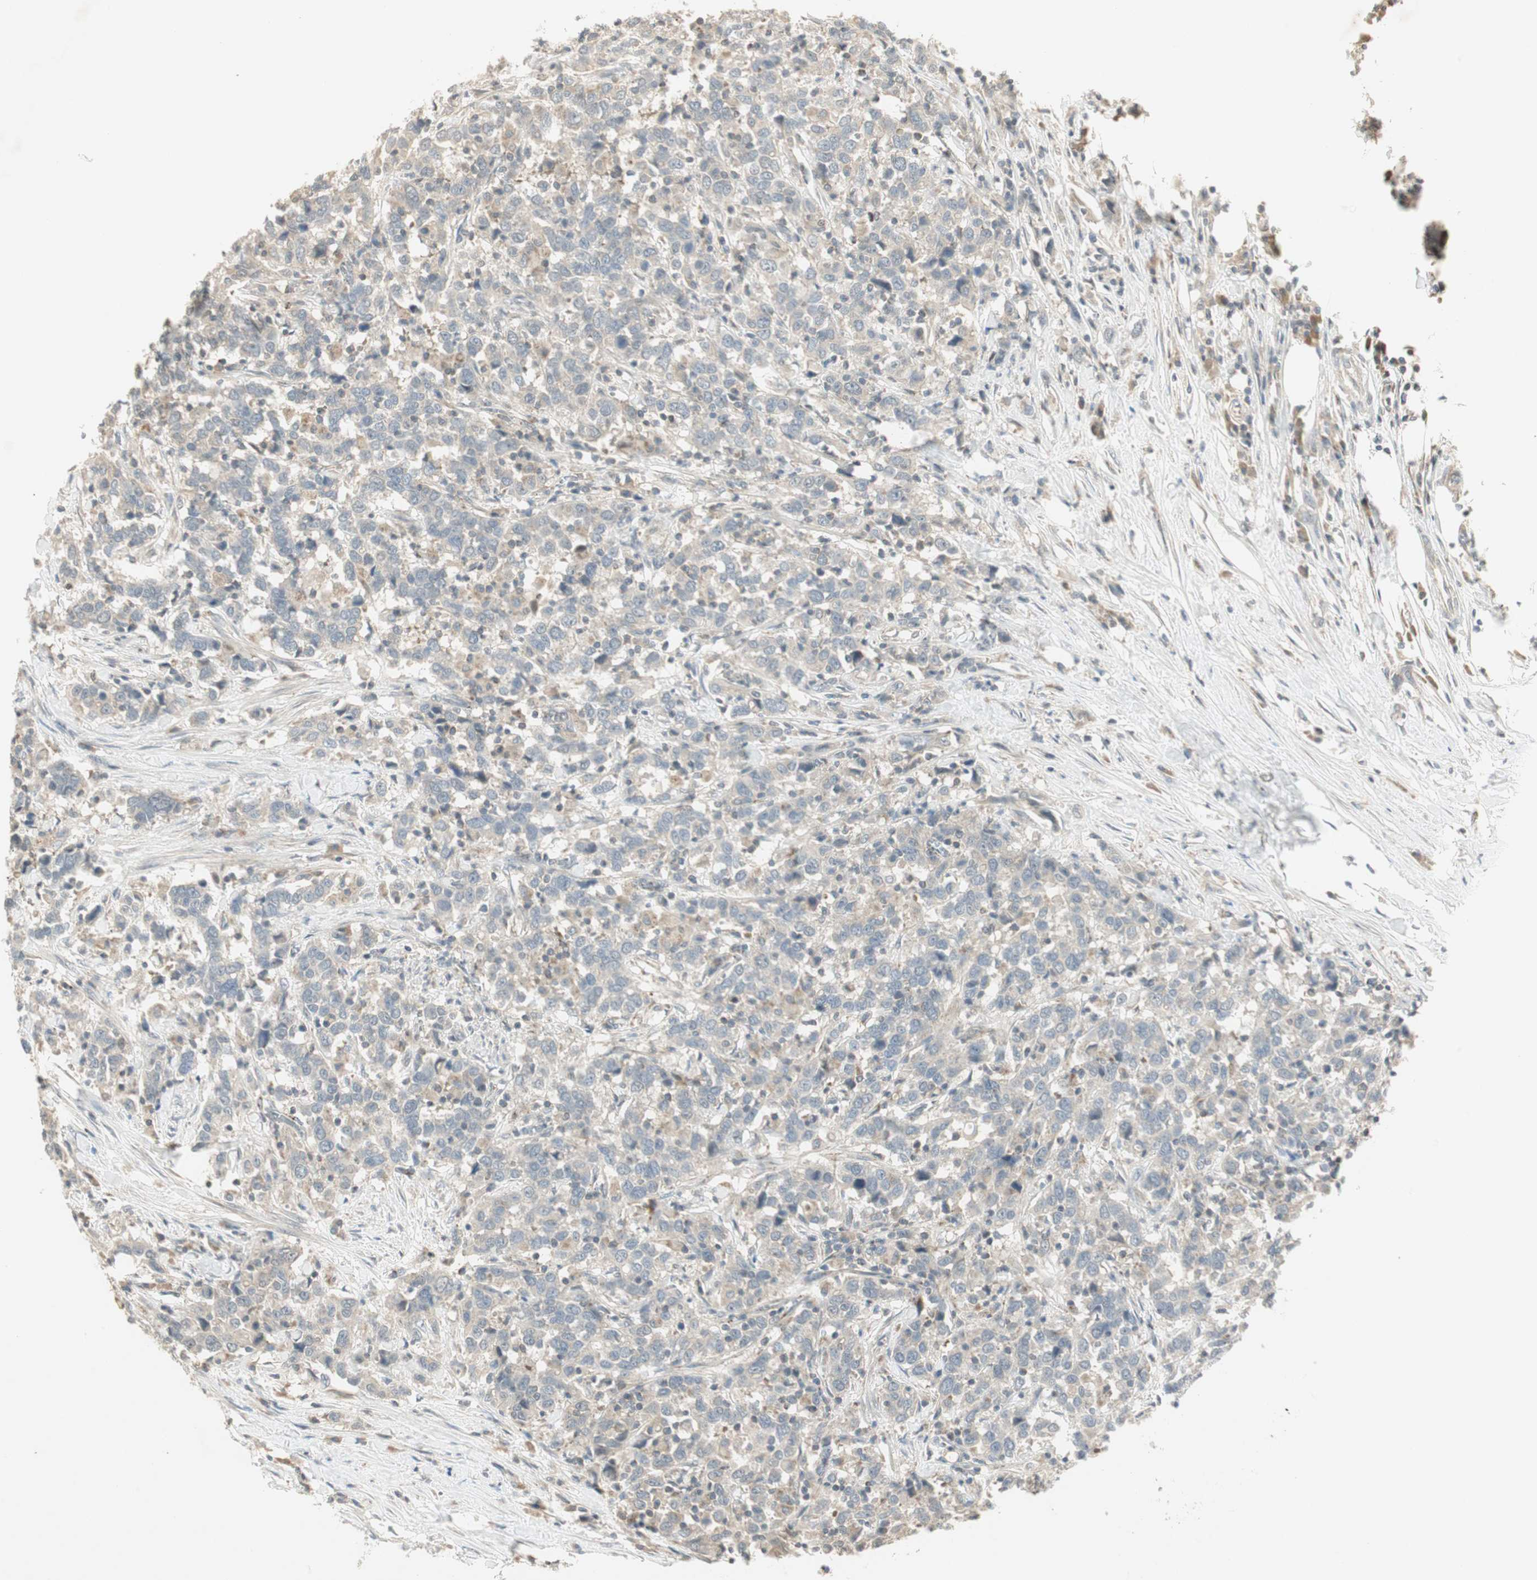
{"staining": {"intensity": "weak", "quantity": "25%-75%", "location": "cytoplasmic/membranous"}, "tissue": "urothelial cancer", "cell_type": "Tumor cells", "image_type": "cancer", "snomed": [{"axis": "morphology", "description": "Urothelial carcinoma, High grade"}, {"axis": "topography", "description": "Urinary bladder"}], "caption": "Weak cytoplasmic/membranous expression is seen in approximately 25%-75% of tumor cells in urothelial carcinoma (high-grade). Using DAB (3,3'-diaminobenzidine) (brown) and hematoxylin (blue) stains, captured at high magnification using brightfield microscopy.", "gene": "USP2", "patient": {"sex": "male", "age": 61}}